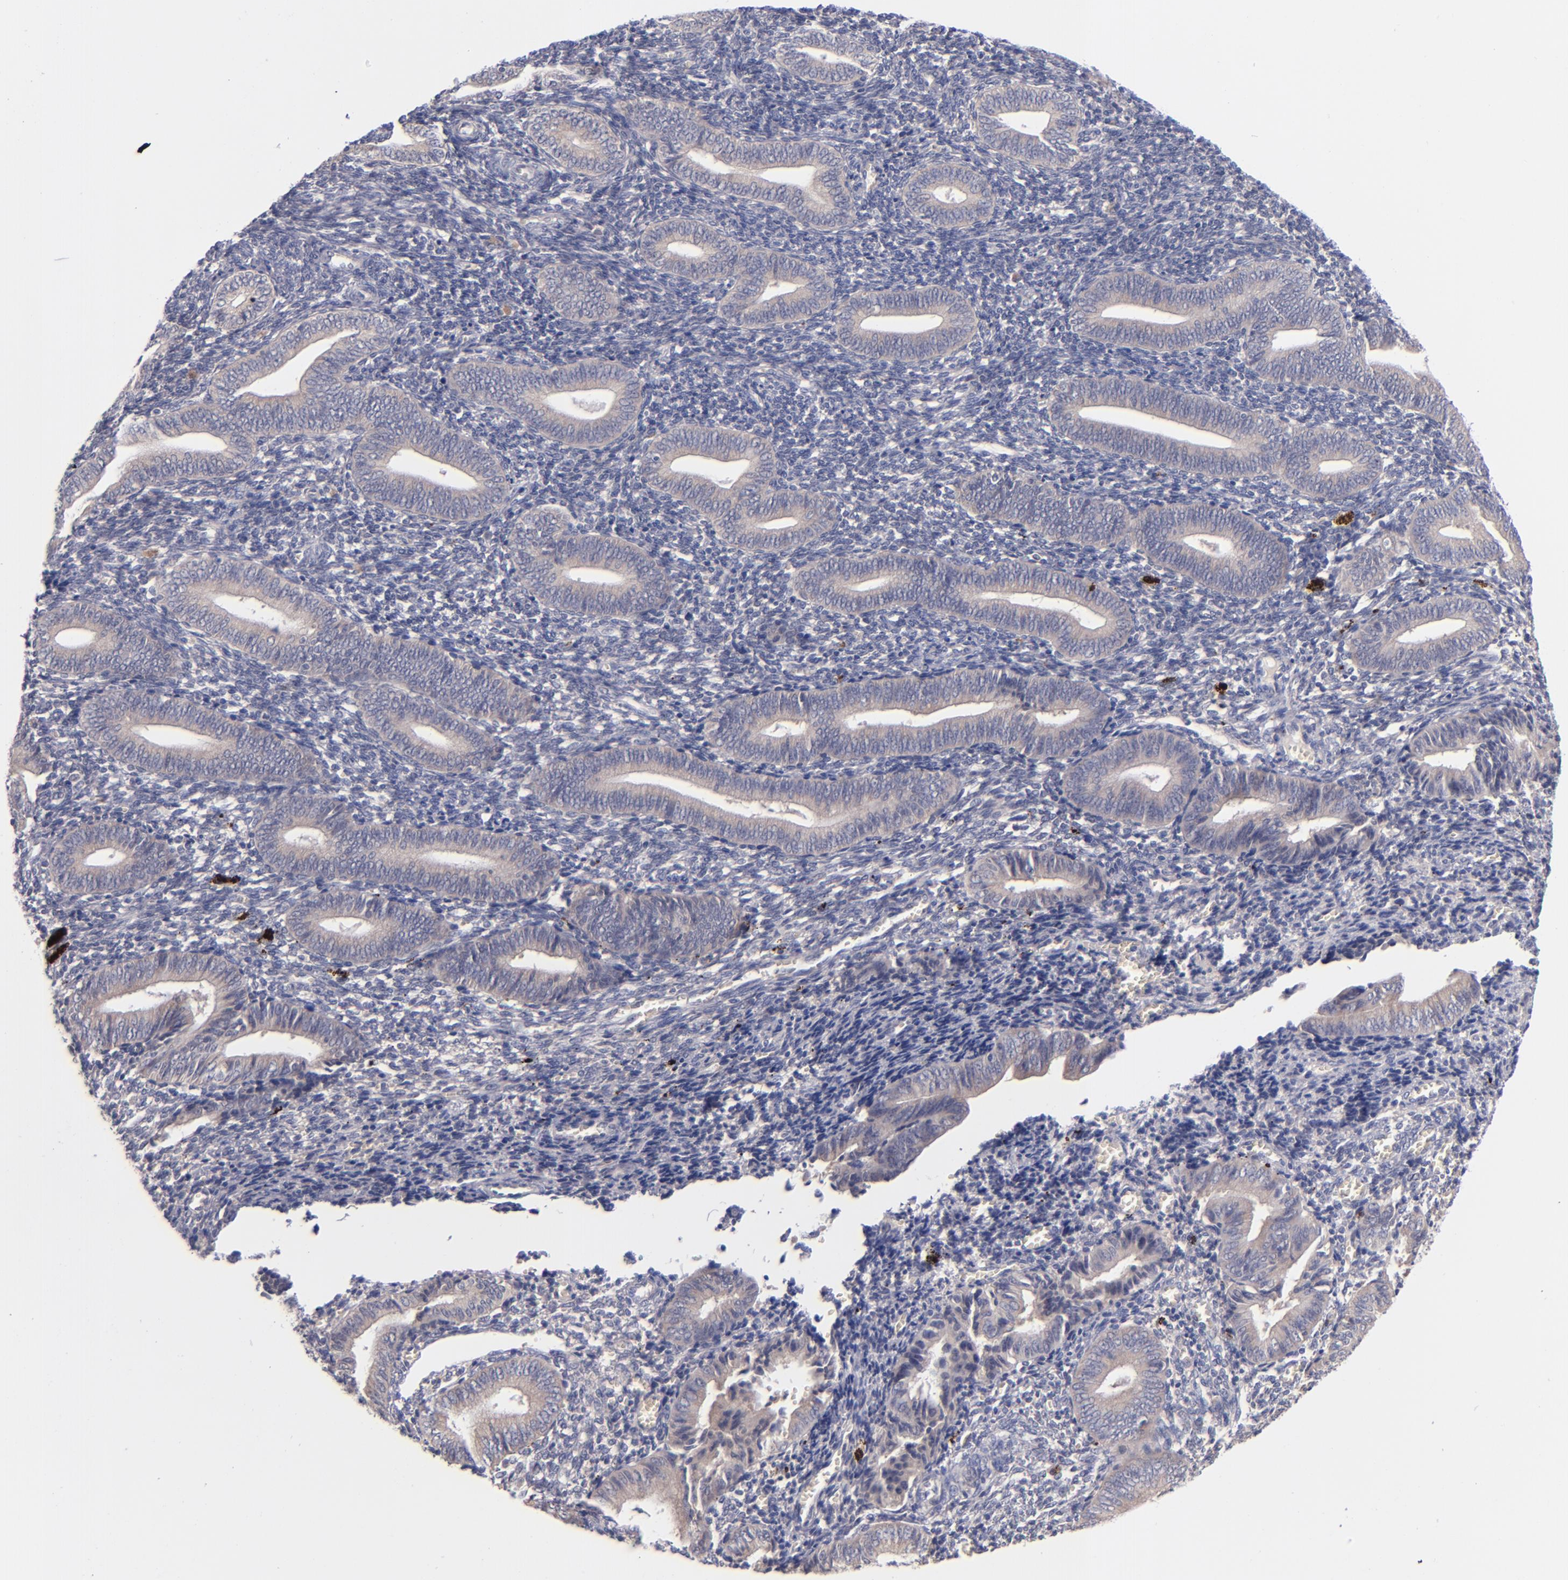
{"staining": {"intensity": "negative", "quantity": "none", "location": "none"}, "tissue": "endometrium", "cell_type": "Cells in endometrial stroma", "image_type": "normal", "snomed": [{"axis": "morphology", "description": "Normal tissue, NOS"}, {"axis": "topography", "description": "Uterus"}, {"axis": "topography", "description": "Endometrium"}], "caption": "Endometrium was stained to show a protein in brown. There is no significant positivity in cells in endometrial stroma. (DAB (3,3'-diaminobenzidine) immunohistochemistry (IHC), high magnification).", "gene": "TSC2", "patient": {"sex": "female", "age": 33}}